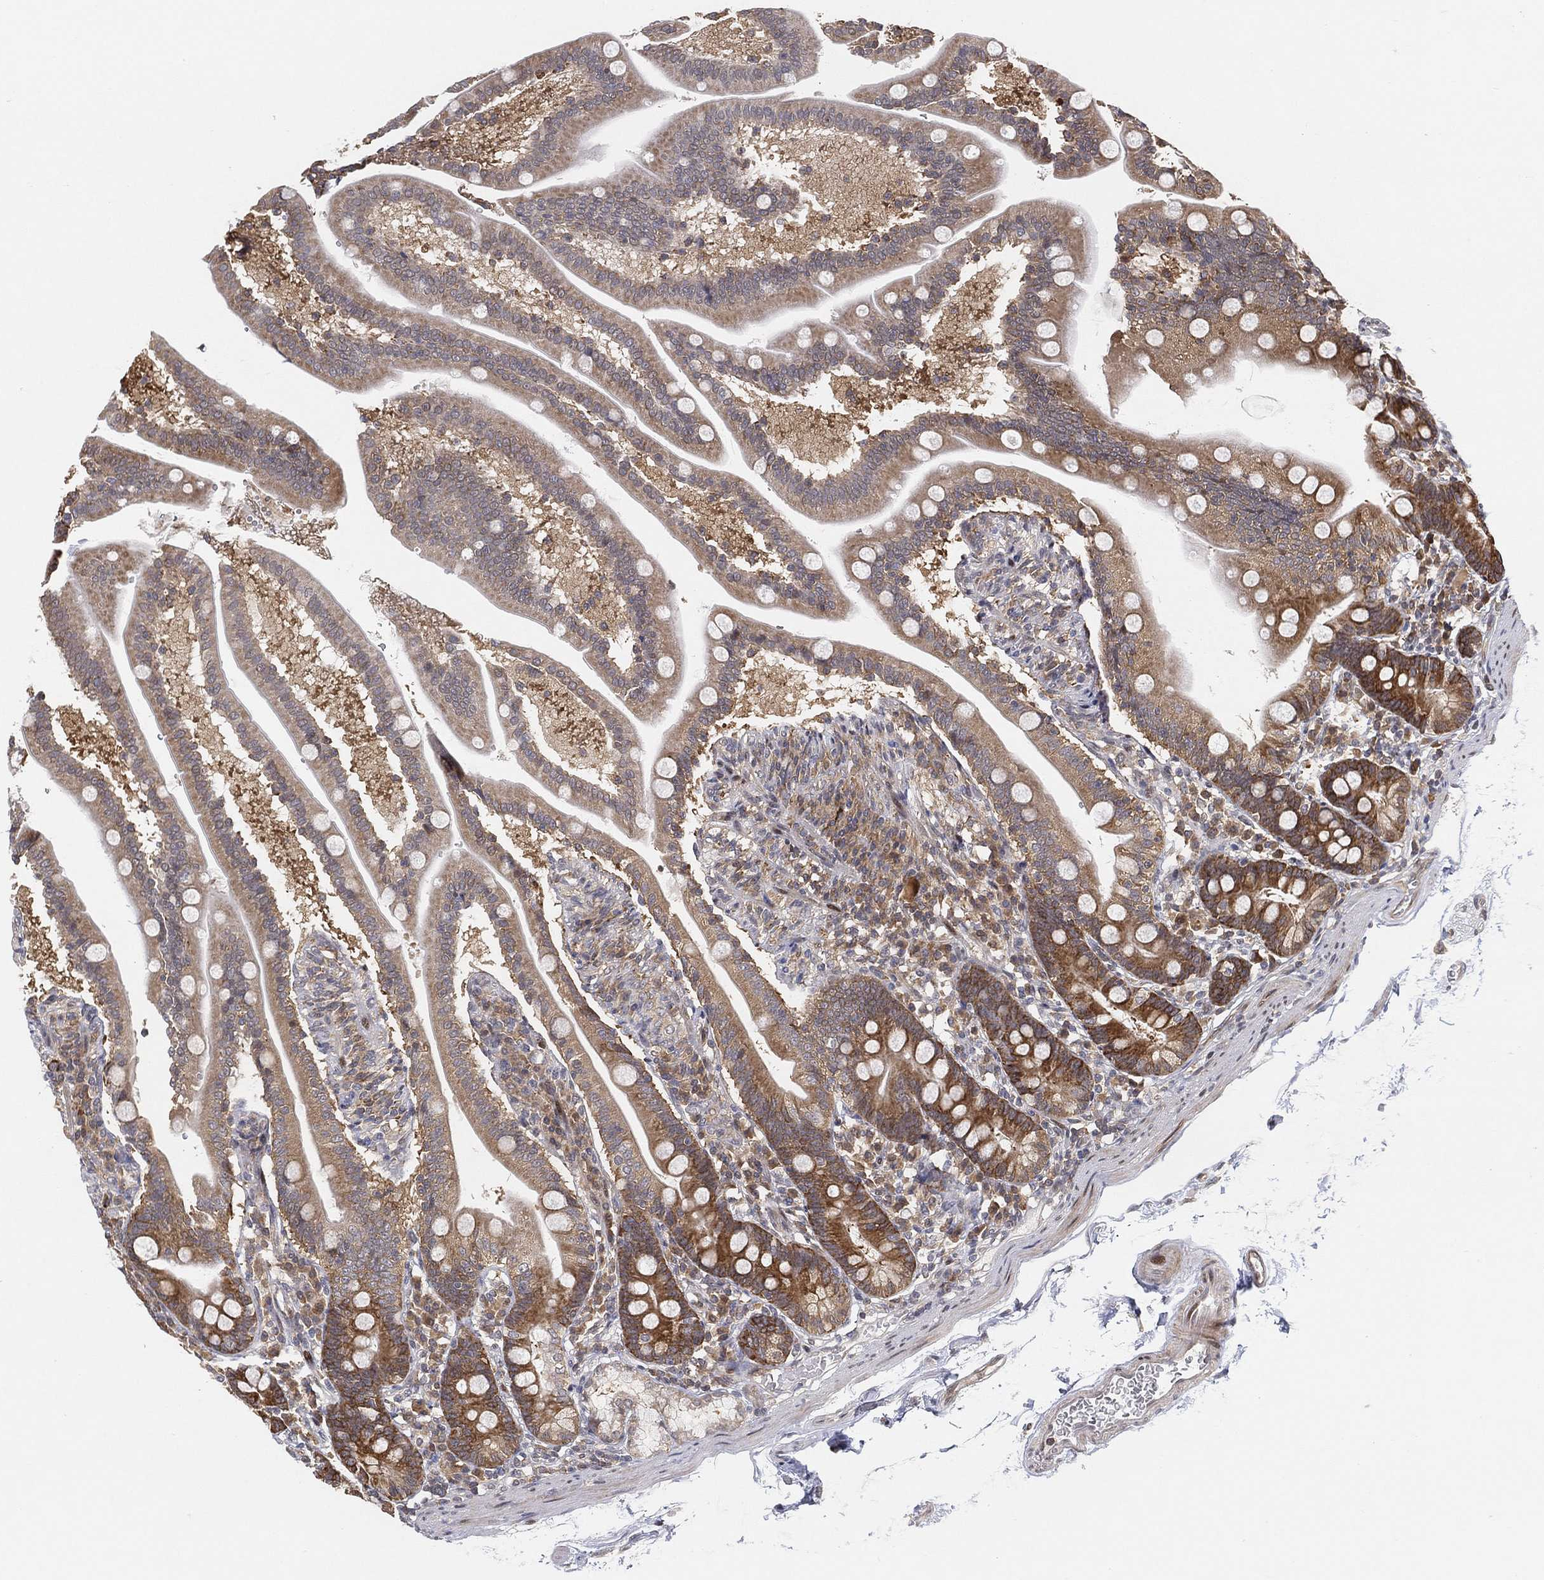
{"staining": {"intensity": "strong", "quantity": "<25%", "location": "cytoplasmic/membranous"}, "tissue": "duodenum", "cell_type": "Glandular cells", "image_type": "normal", "snomed": [{"axis": "morphology", "description": "Normal tissue, NOS"}, {"axis": "topography", "description": "Duodenum"}], "caption": "About <25% of glandular cells in benign human duodenum show strong cytoplasmic/membranous protein expression as visualized by brown immunohistochemical staining.", "gene": "TMTC4", "patient": {"sex": "female", "age": 67}}